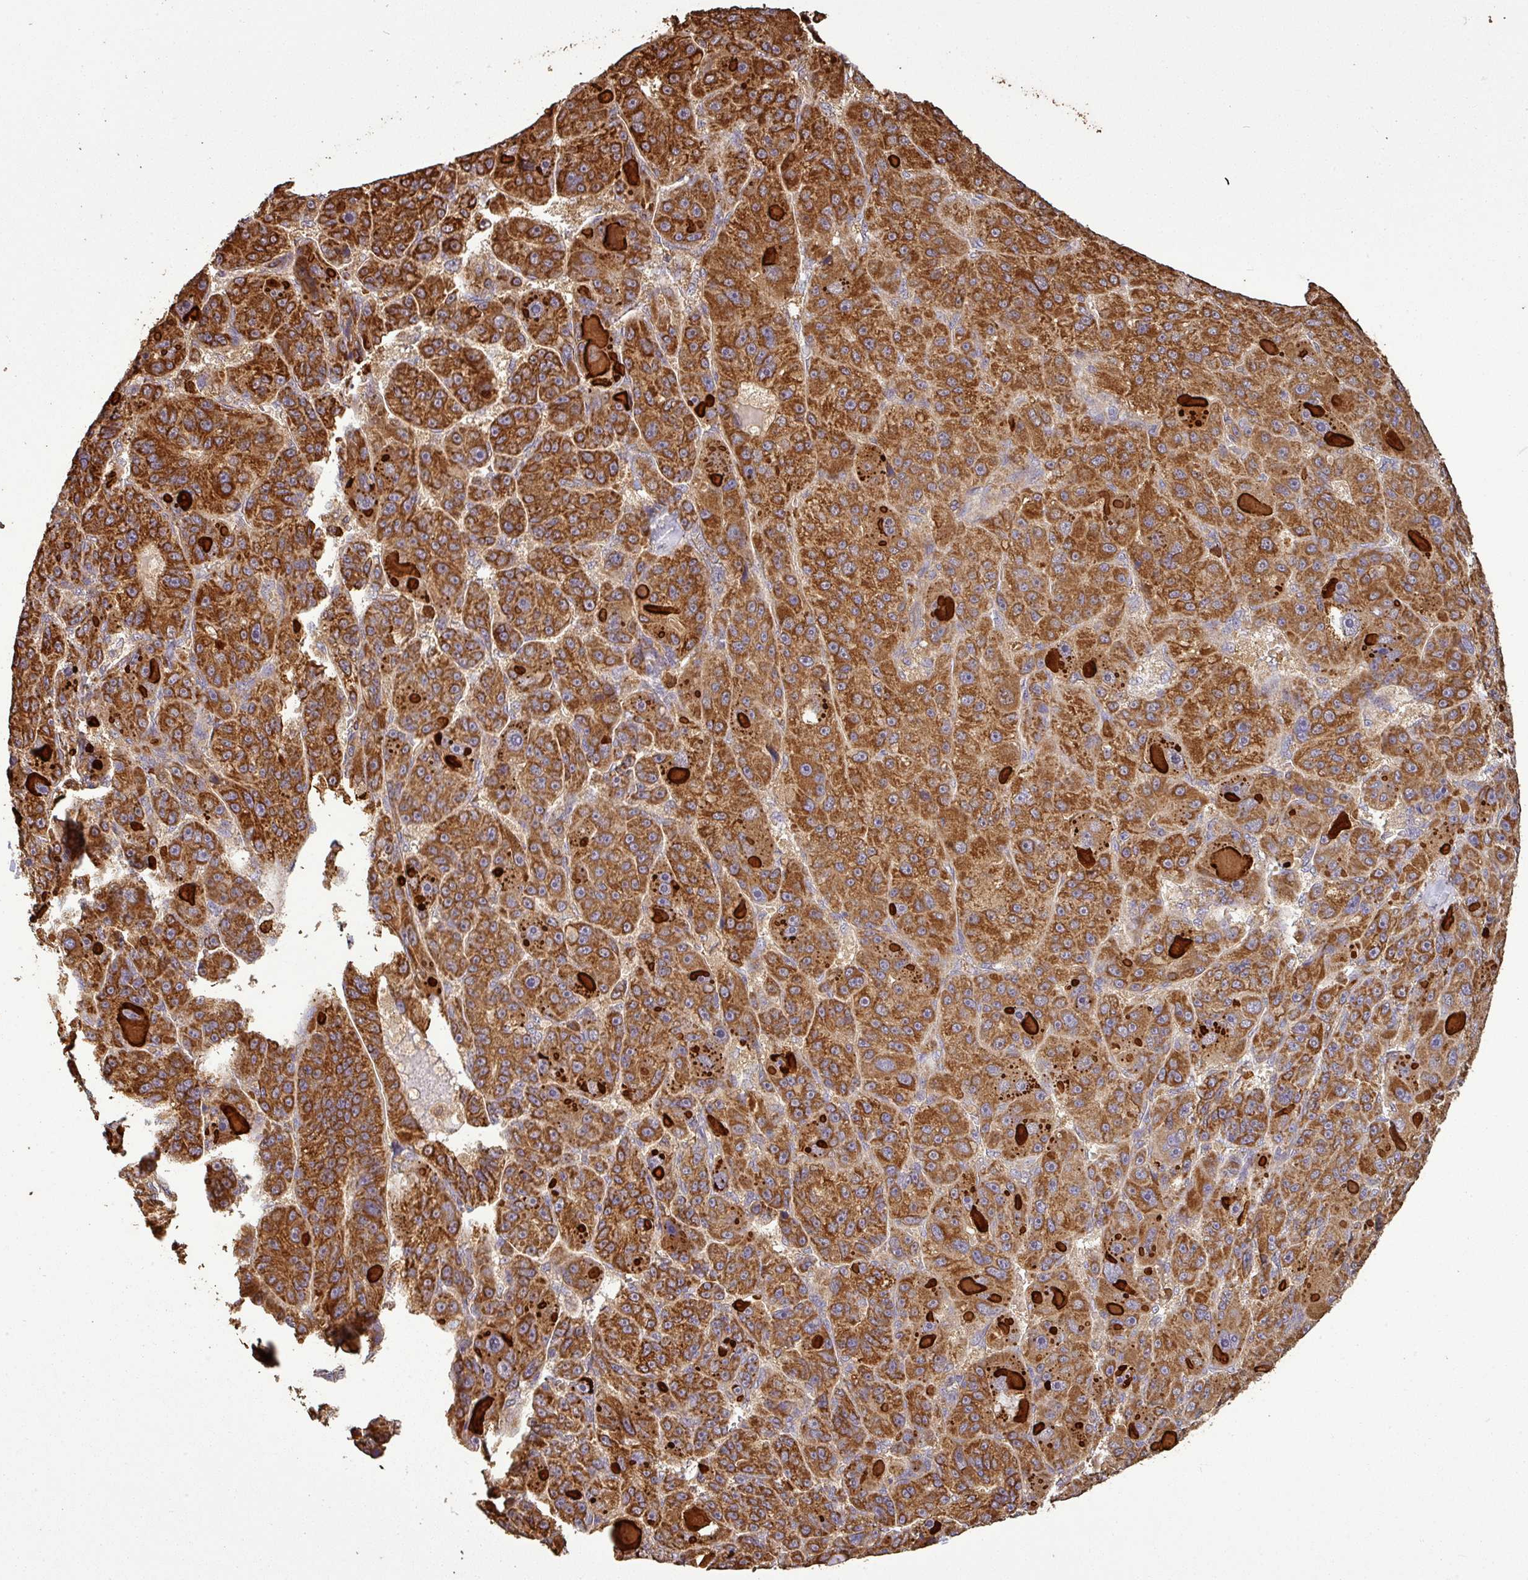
{"staining": {"intensity": "strong", "quantity": ">75%", "location": "cytoplasmic/membranous"}, "tissue": "liver cancer", "cell_type": "Tumor cells", "image_type": "cancer", "snomed": [{"axis": "morphology", "description": "Carcinoma, Hepatocellular, NOS"}, {"axis": "topography", "description": "Liver"}], "caption": "Immunohistochemistry micrograph of liver cancer (hepatocellular carcinoma) stained for a protein (brown), which demonstrates high levels of strong cytoplasmic/membranous staining in approximately >75% of tumor cells.", "gene": "PLEKHM1", "patient": {"sex": "male", "age": 76}}